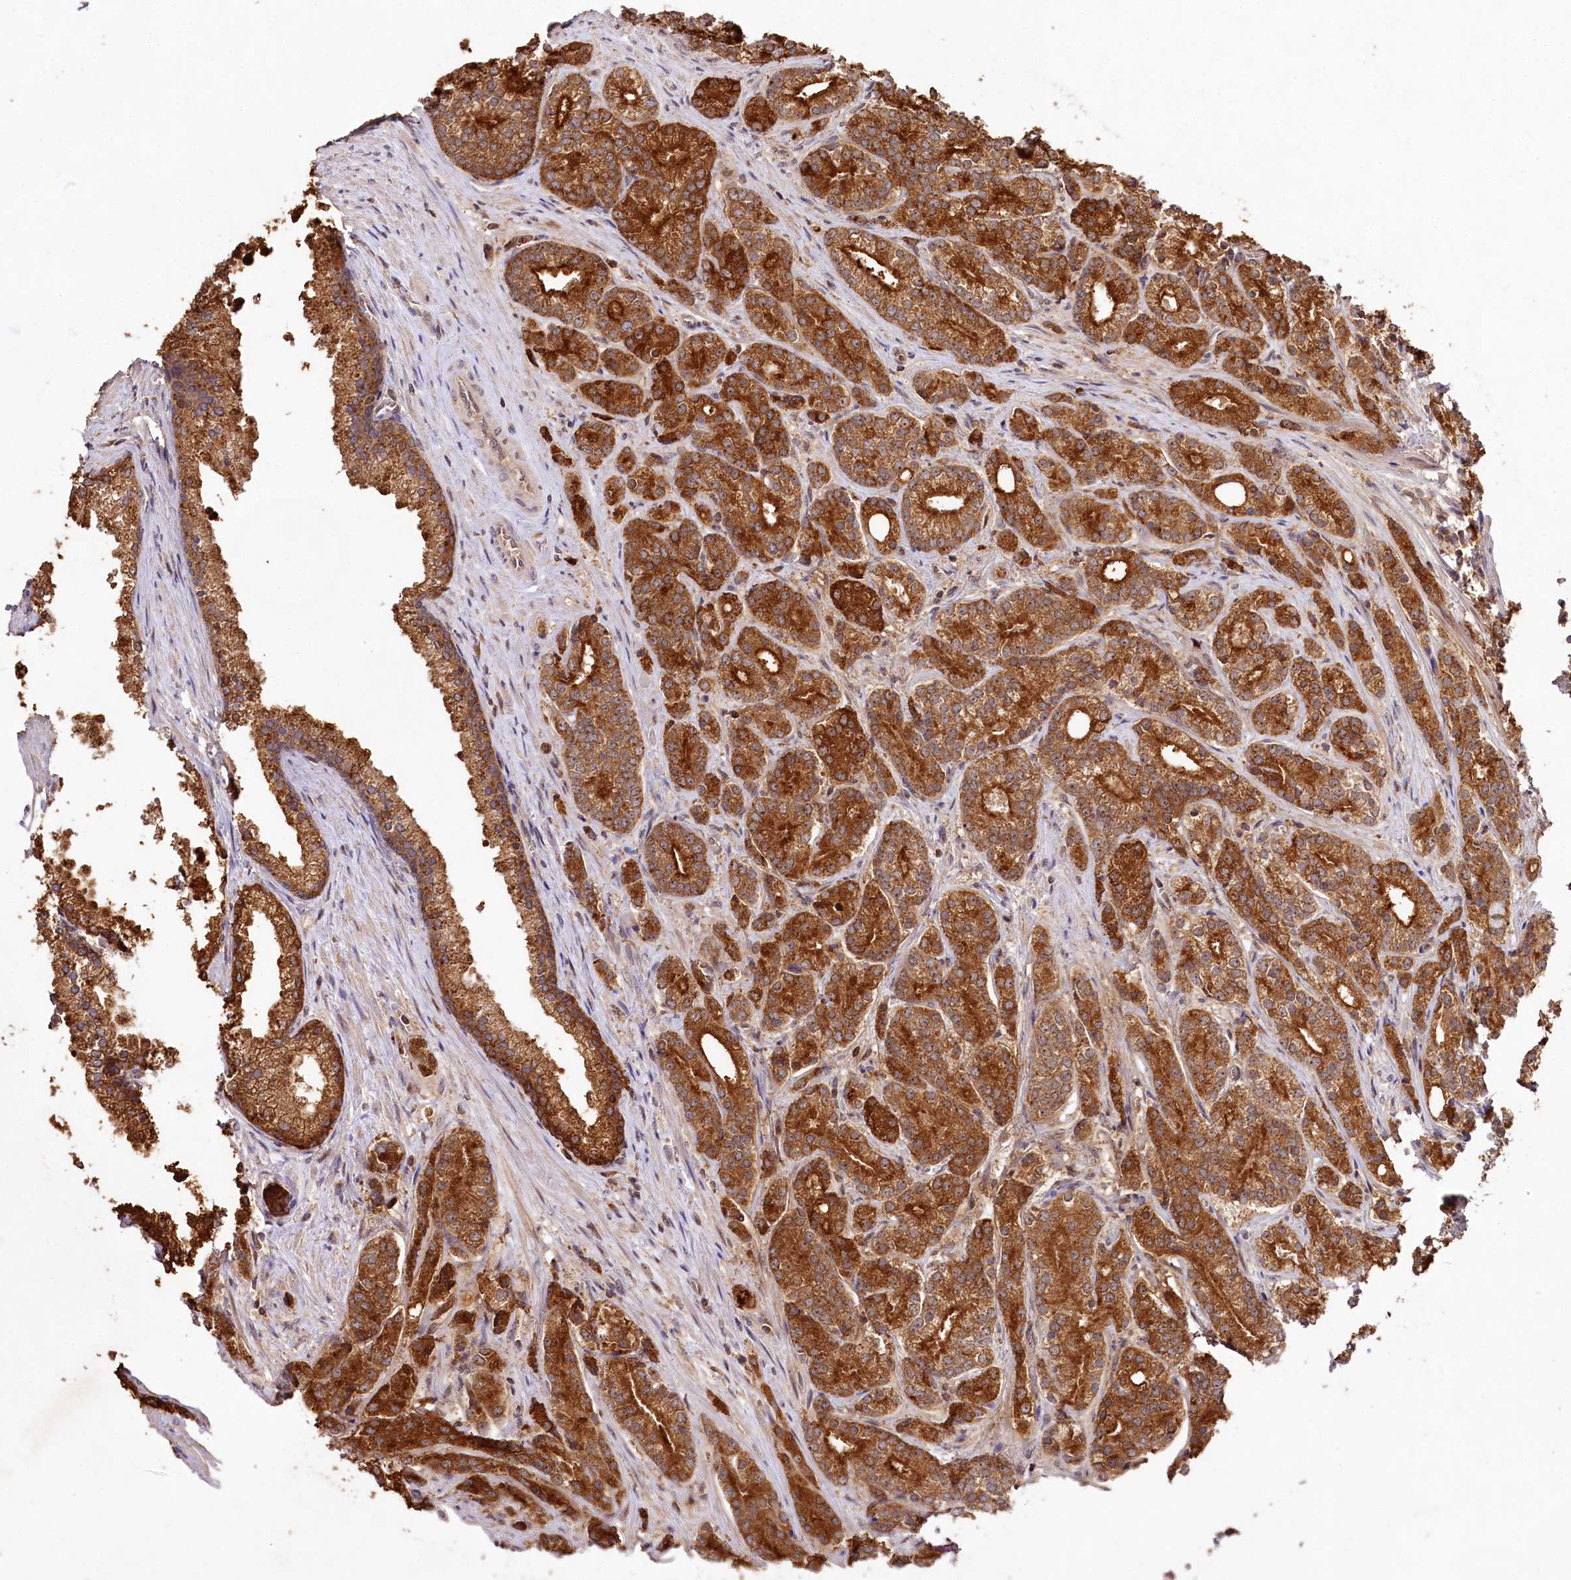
{"staining": {"intensity": "strong", "quantity": ">75%", "location": "cytoplasmic/membranous"}, "tissue": "prostate cancer", "cell_type": "Tumor cells", "image_type": "cancer", "snomed": [{"axis": "morphology", "description": "Adenocarcinoma, Low grade"}, {"axis": "topography", "description": "Prostate"}], "caption": "Brown immunohistochemical staining in prostate cancer (low-grade adenocarcinoma) demonstrates strong cytoplasmic/membranous expression in about >75% of tumor cells. The staining is performed using DAB (3,3'-diaminobenzidine) brown chromogen to label protein expression. The nuclei are counter-stained blue using hematoxylin.", "gene": "RRP8", "patient": {"sex": "male", "age": 71}}